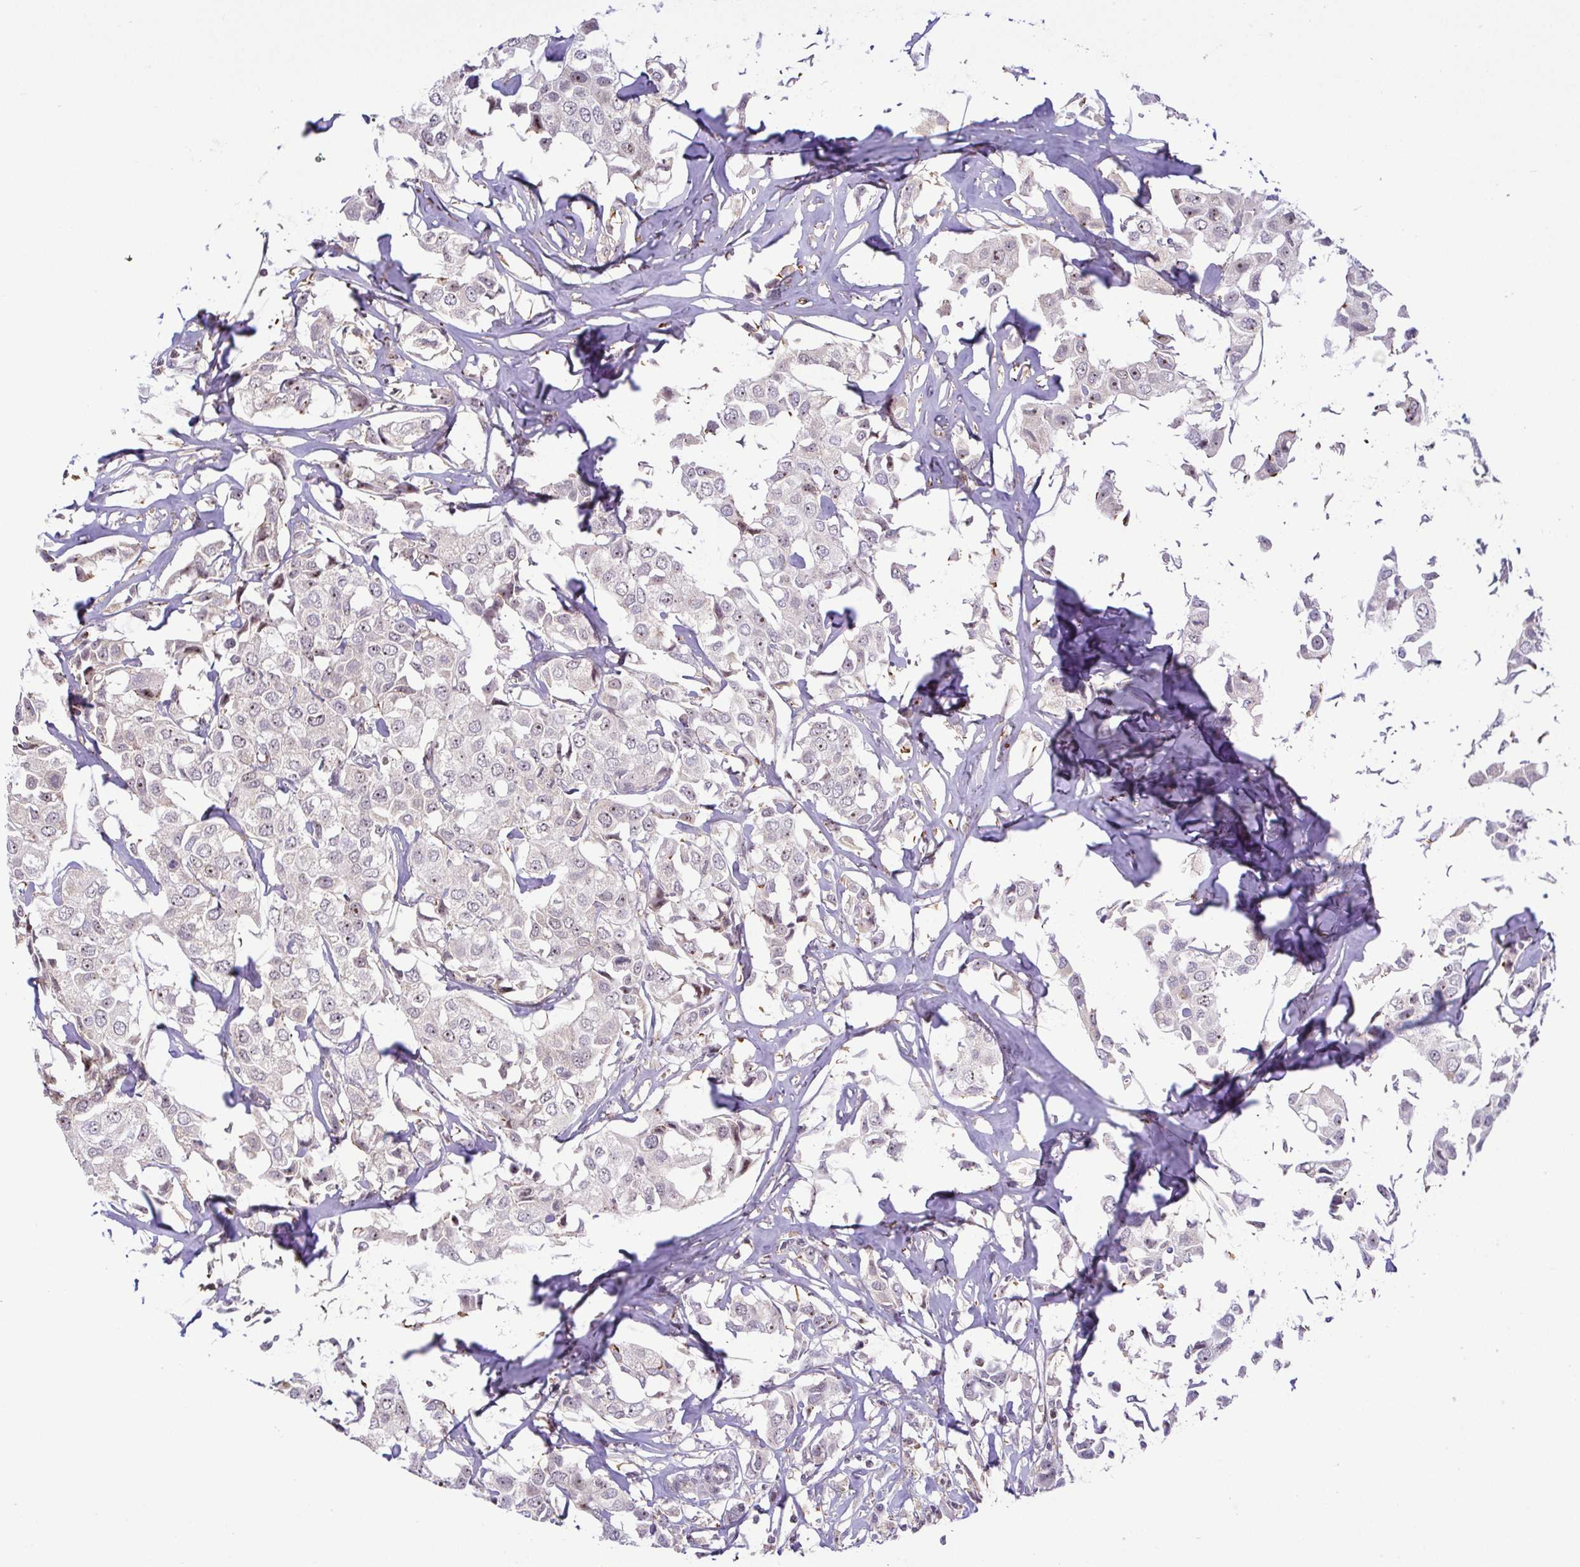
{"staining": {"intensity": "weak", "quantity": "<25%", "location": "nuclear"}, "tissue": "breast cancer", "cell_type": "Tumor cells", "image_type": "cancer", "snomed": [{"axis": "morphology", "description": "Duct carcinoma"}, {"axis": "topography", "description": "Breast"}], "caption": "DAB (3,3'-diaminobenzidine) immunohistochemical staining of human breast invasive ductal carcinoma displays no significant positivity in tumor cells. Brightfield microscopy of immunohistochemistry (IHC) stained with DAB (3,3'-diaminobenzidine) (brown) and hematoxylin (blue), captured at high magnification.", "gene": "RSL24D1", "patient": {"sex": "female", "age": 80}}